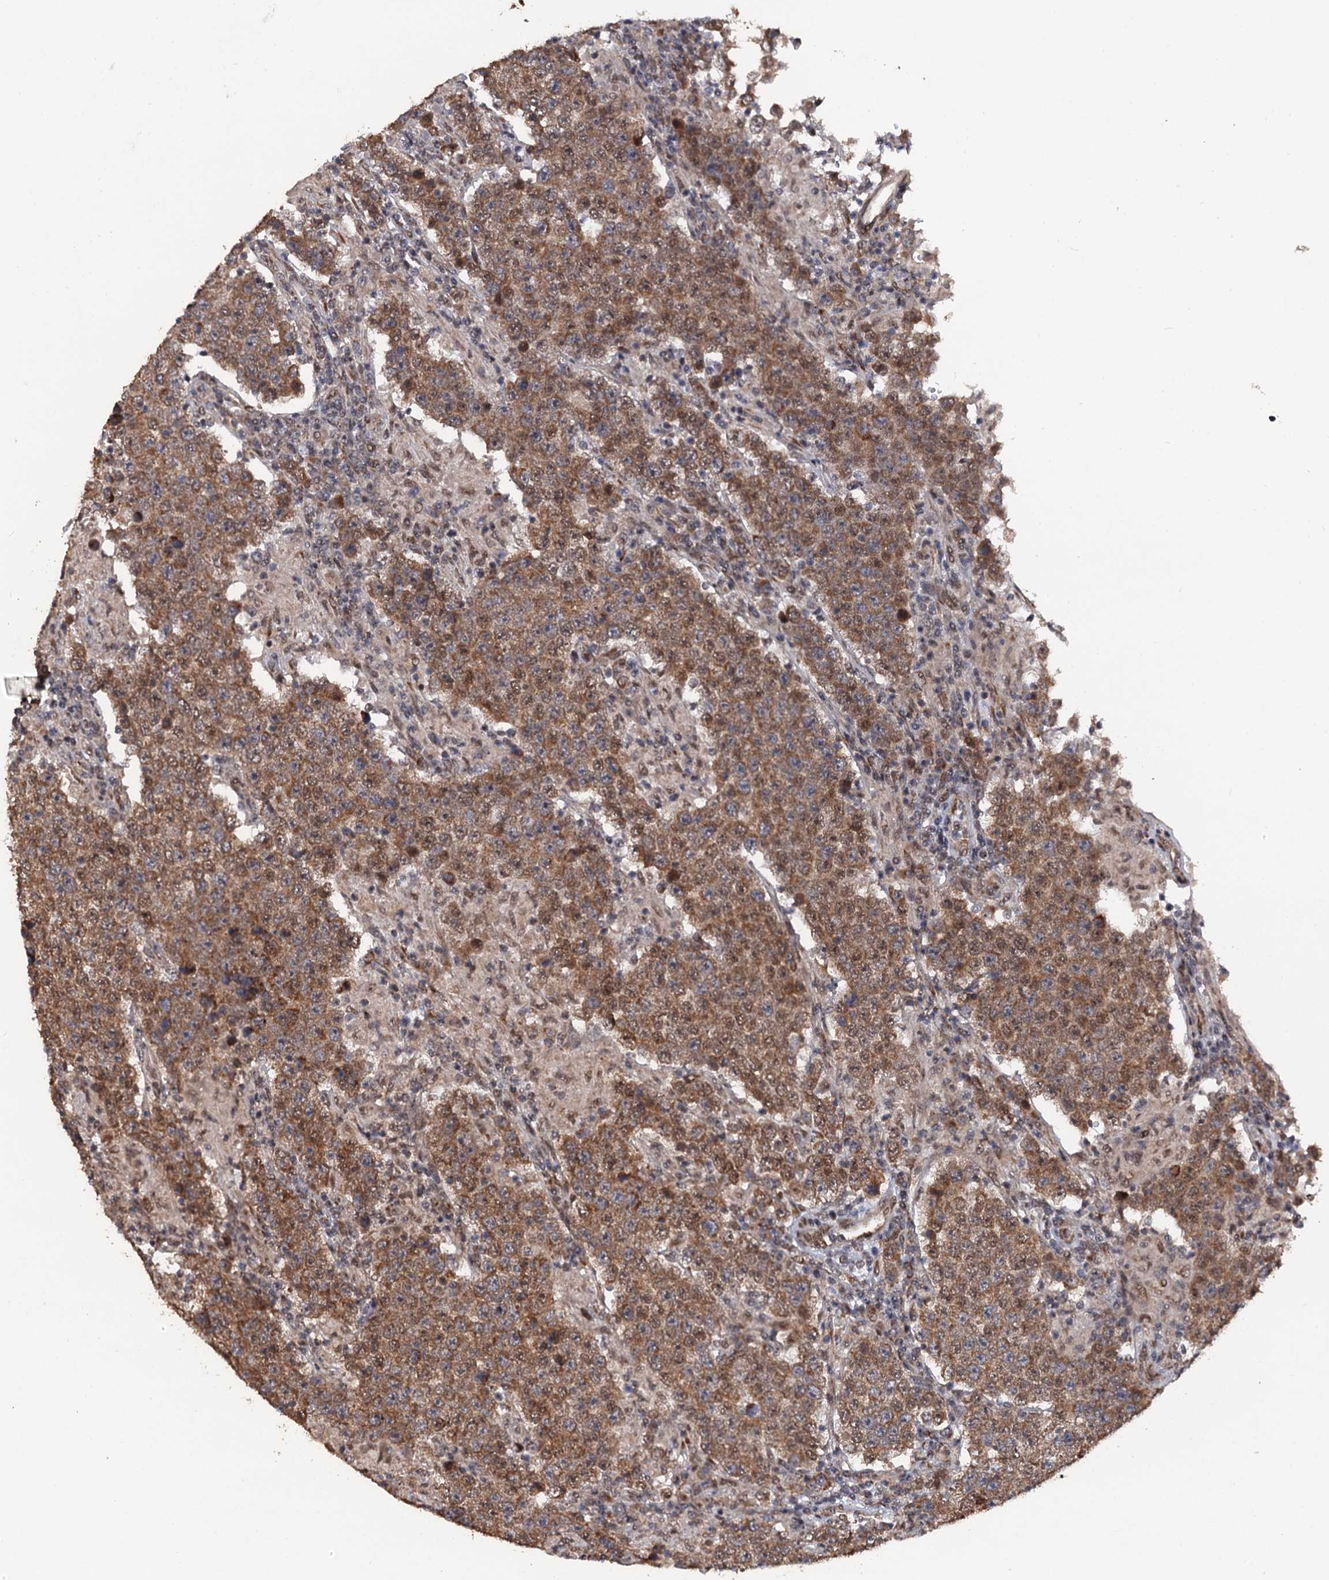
{"staining": {"intensity": "moderate", "quantity": ">75%", "location": "cytoplasmic/membranous,nuclear"}, "tissue": "testis cancer", "cell_type": "Tumor cells", "image_type": "cancer", "snomed": [{"axis": "morphology", "description": "Normal tissue, NOS"}, {"axis": "morphology", "description": "Urothelial carcinoma, High grade"}, {"axis": "morphology", "description": "Seminoma, NOS"}, {"axis": "morphology", "description": "Carcinoma, Embryonal, NOS"}, {"axis": "topography", "description": "Urinary bladder"}, {"axis": "topography", "description": "Testis"}], "caption": "Immunohistochemistry micrograph of neoplastic tissue: human testis cancer (embryonal carcinoma) stained using immunohistochemistry (IHC) displays medium levels of moderate protein expression localized specifically in the cytoplasmic/membranous and nuclear of tumor cells, appearing as a cytoplasmic/membranous and nuclear brown color.", "gene": "LRRC63", "patient": {"sex": "male", "age": 41}}